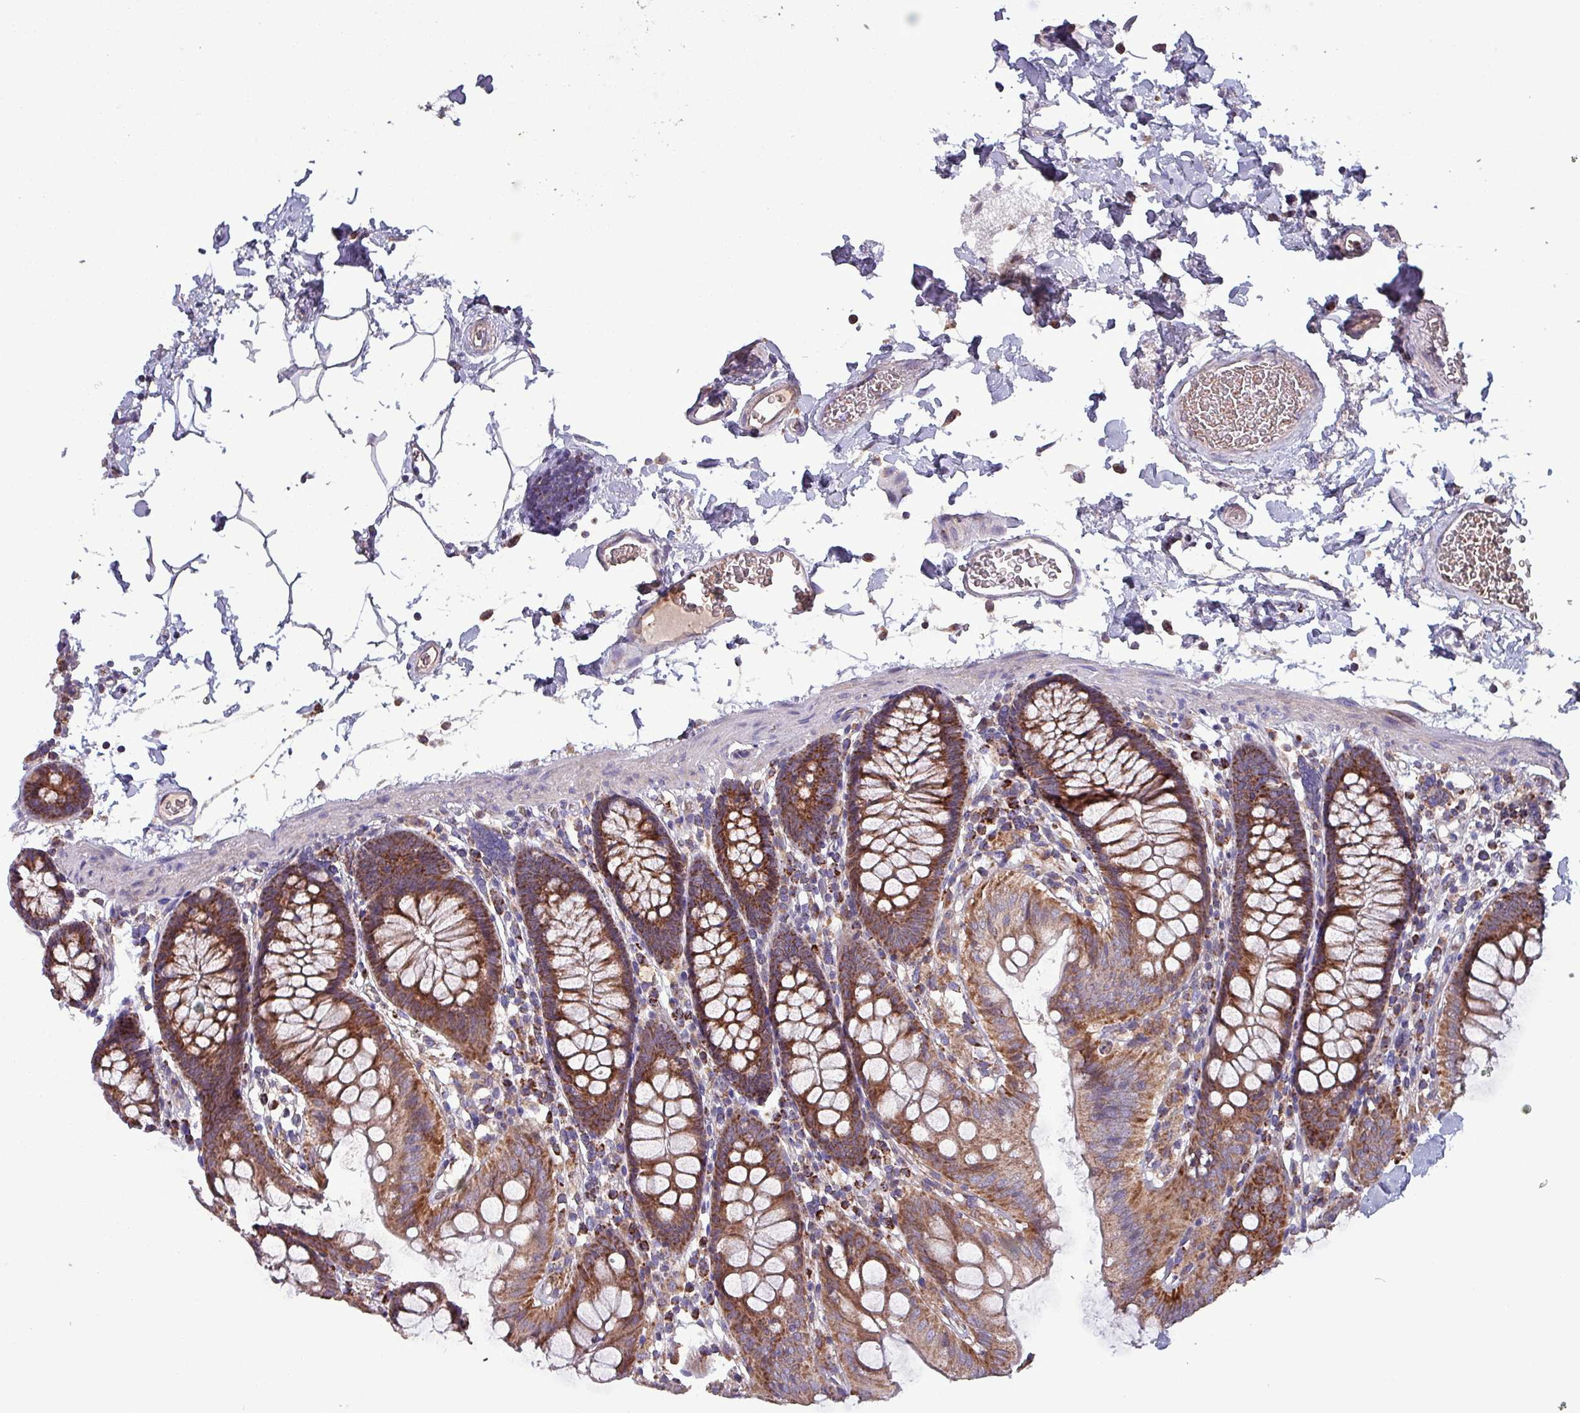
{"staining": {"intensity": "weak", "quantity": "25%-75%", "location": "cytoplasmic/membranous"}, "tissue": "colon", "cell_type": "Endothelial cells", "image_type": "normal", "snomed": [{"axis": "morphology", "description": "Normal tissue, NOS"}, {"axis": "topography", "description": "Colon"}], "caption": "This image displays IHC staining of normal human colon, with low weak cytoplasmic/membranous expression in approximately 25%-75% of endothelial cells.", "gene": "ZNF322", "patient": {"sex": "male", "age": 75}}